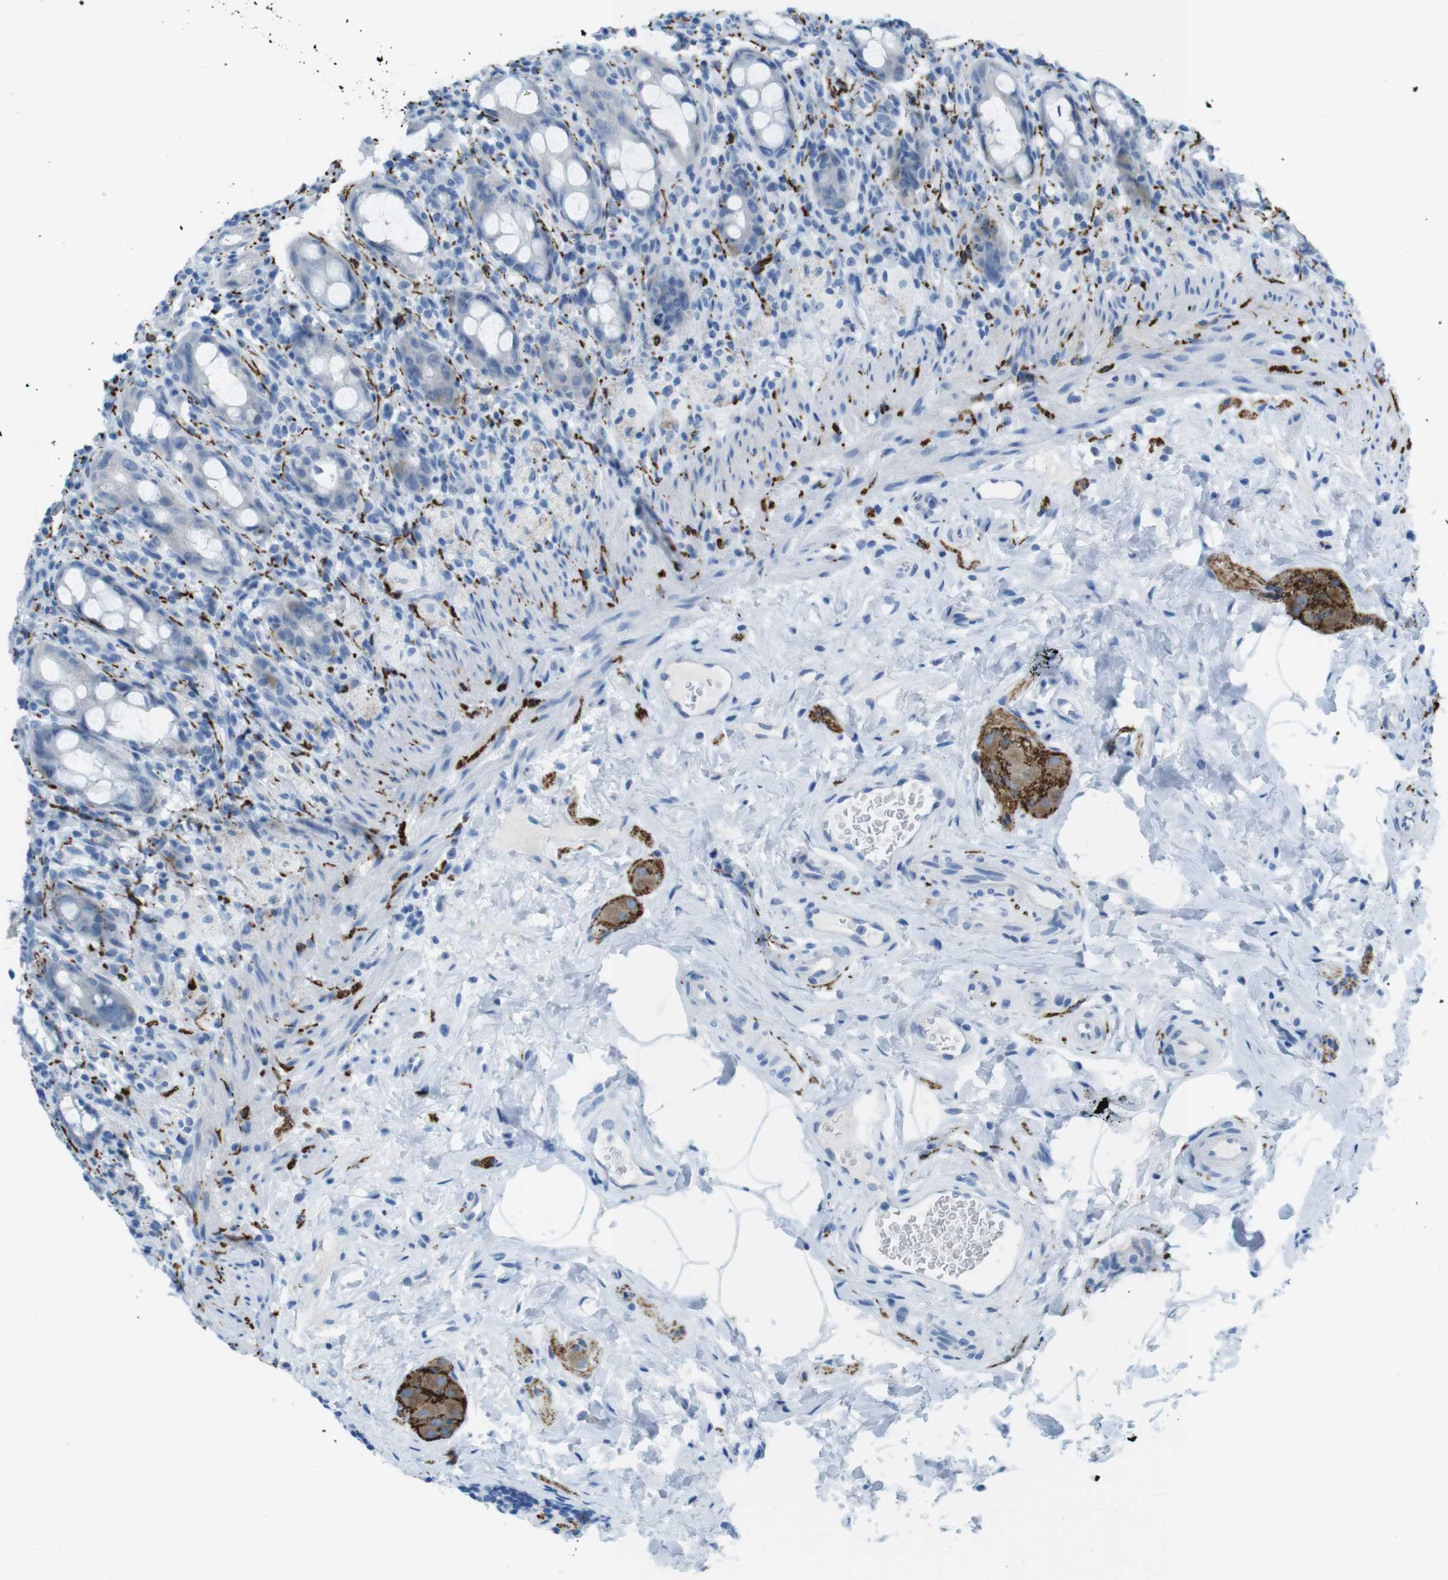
{"staining": {"intensity": "negative", "quantity": "none", "location": "none"}, "tissue": "rectum", "cell_type": "Glandular cells", "image_type": "normal", "snomed": [{"axis": "morphology", "description": "Normal tissue, NOS"}, {"axis": "topography", "description": "Rectum"}], "caption": "Immunohistochemistry photomicrograph of normal rectum: rectum stained with DAB (3,3'-diaminobenzidine) reveals no significant protein positivity in glandular cells. (Stains: DAB IHC with hematoxylin counter stain, Microscopy: brightfield microscopy at high magnification).", "gene": "GAP43", "patient": {"sex": "male", "age": 44}}